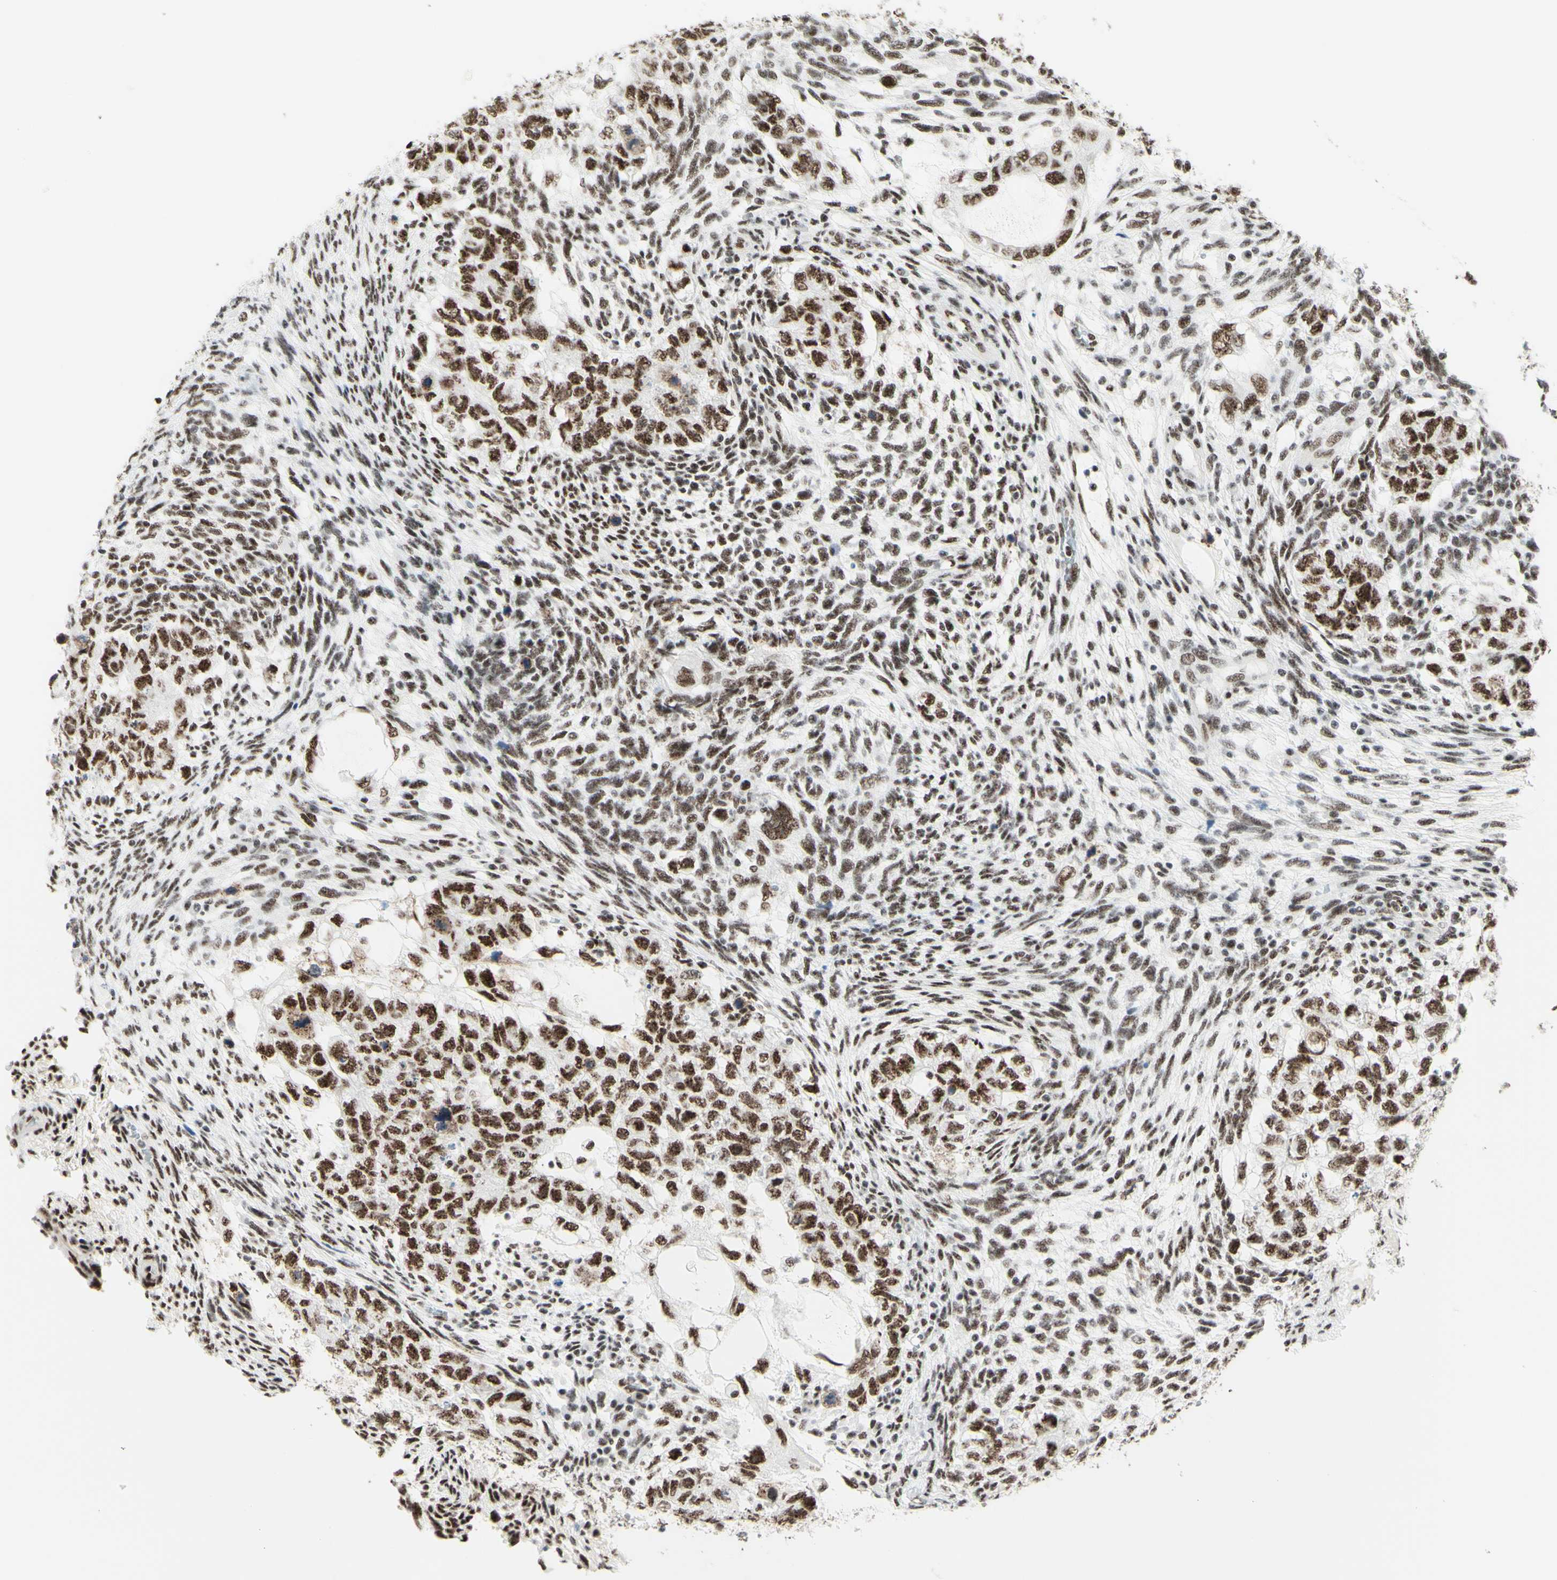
{"staining": {"intensity": "strong", "quantity": ">75%", "location": "nuclear"}, "tissue": "testis cancer", "cell_type": "Tumor cells", "image_type": "cancer", "snomed": [{"axis": "morphology", "description": "Normal tissue, NOS"}, {"axis": "morphology", "description": "Carcinoma, Embryonal, NOS"}, {"axis": "topography", "description": "Testis"}], "caption": "Testis cancer (embryonal carcinoma) tissue reveals strong nuclear staining in about >75% of tumor cells The protein of interest is shown in brown color, while the nuclei are stained blue.", "gene": "WTAP", "patient": {"sex": "male", "age": 36}}